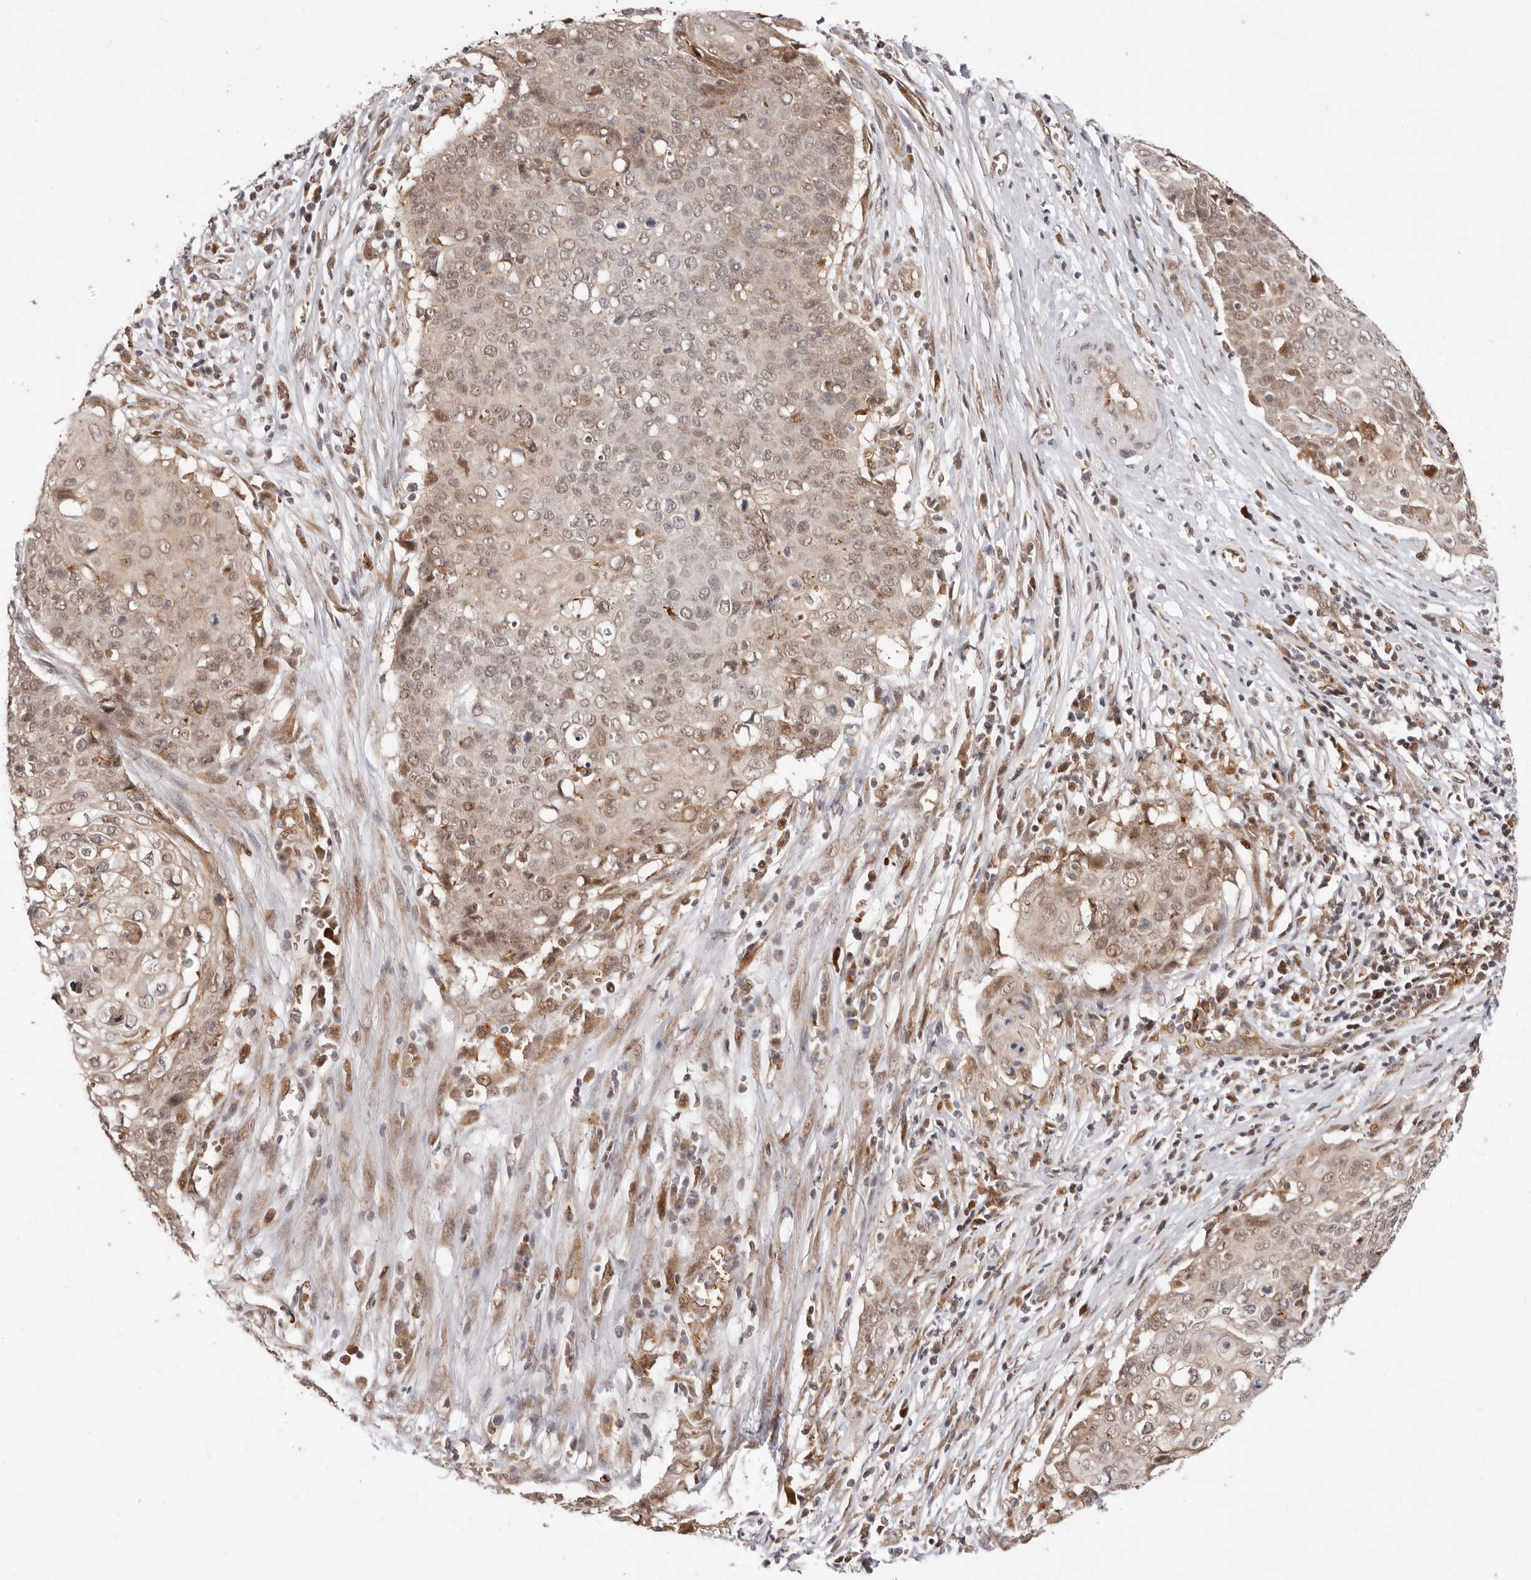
{"staining": {"intensity": "weak", "quantity": ">75%", "location": "cytoplasmic/membranous,nuclear"}, "tissue": "cervical cancer", "cell_type": "Tumor cells", "image_type": "cancer", "snomed": [{"axis": "morphology", "description": "Squamous cell carcinoma, NOS"}, {"axis": "topography", "description": "Cervix"}], "caption": "High-magnification brightfield microscopy of cervical cancer (squamous cell carcinoma) stained with DAB (3,3'-diaminobenzidine) (brown) and counterstained with hematoxylin (blue). tumor cells exhibit weak cytoplasmic/membranous and nuclear staining is identified in approximately>75% of cells.", "gene": "NCOA3", "patient": {"sex": "female", "age": 39}}